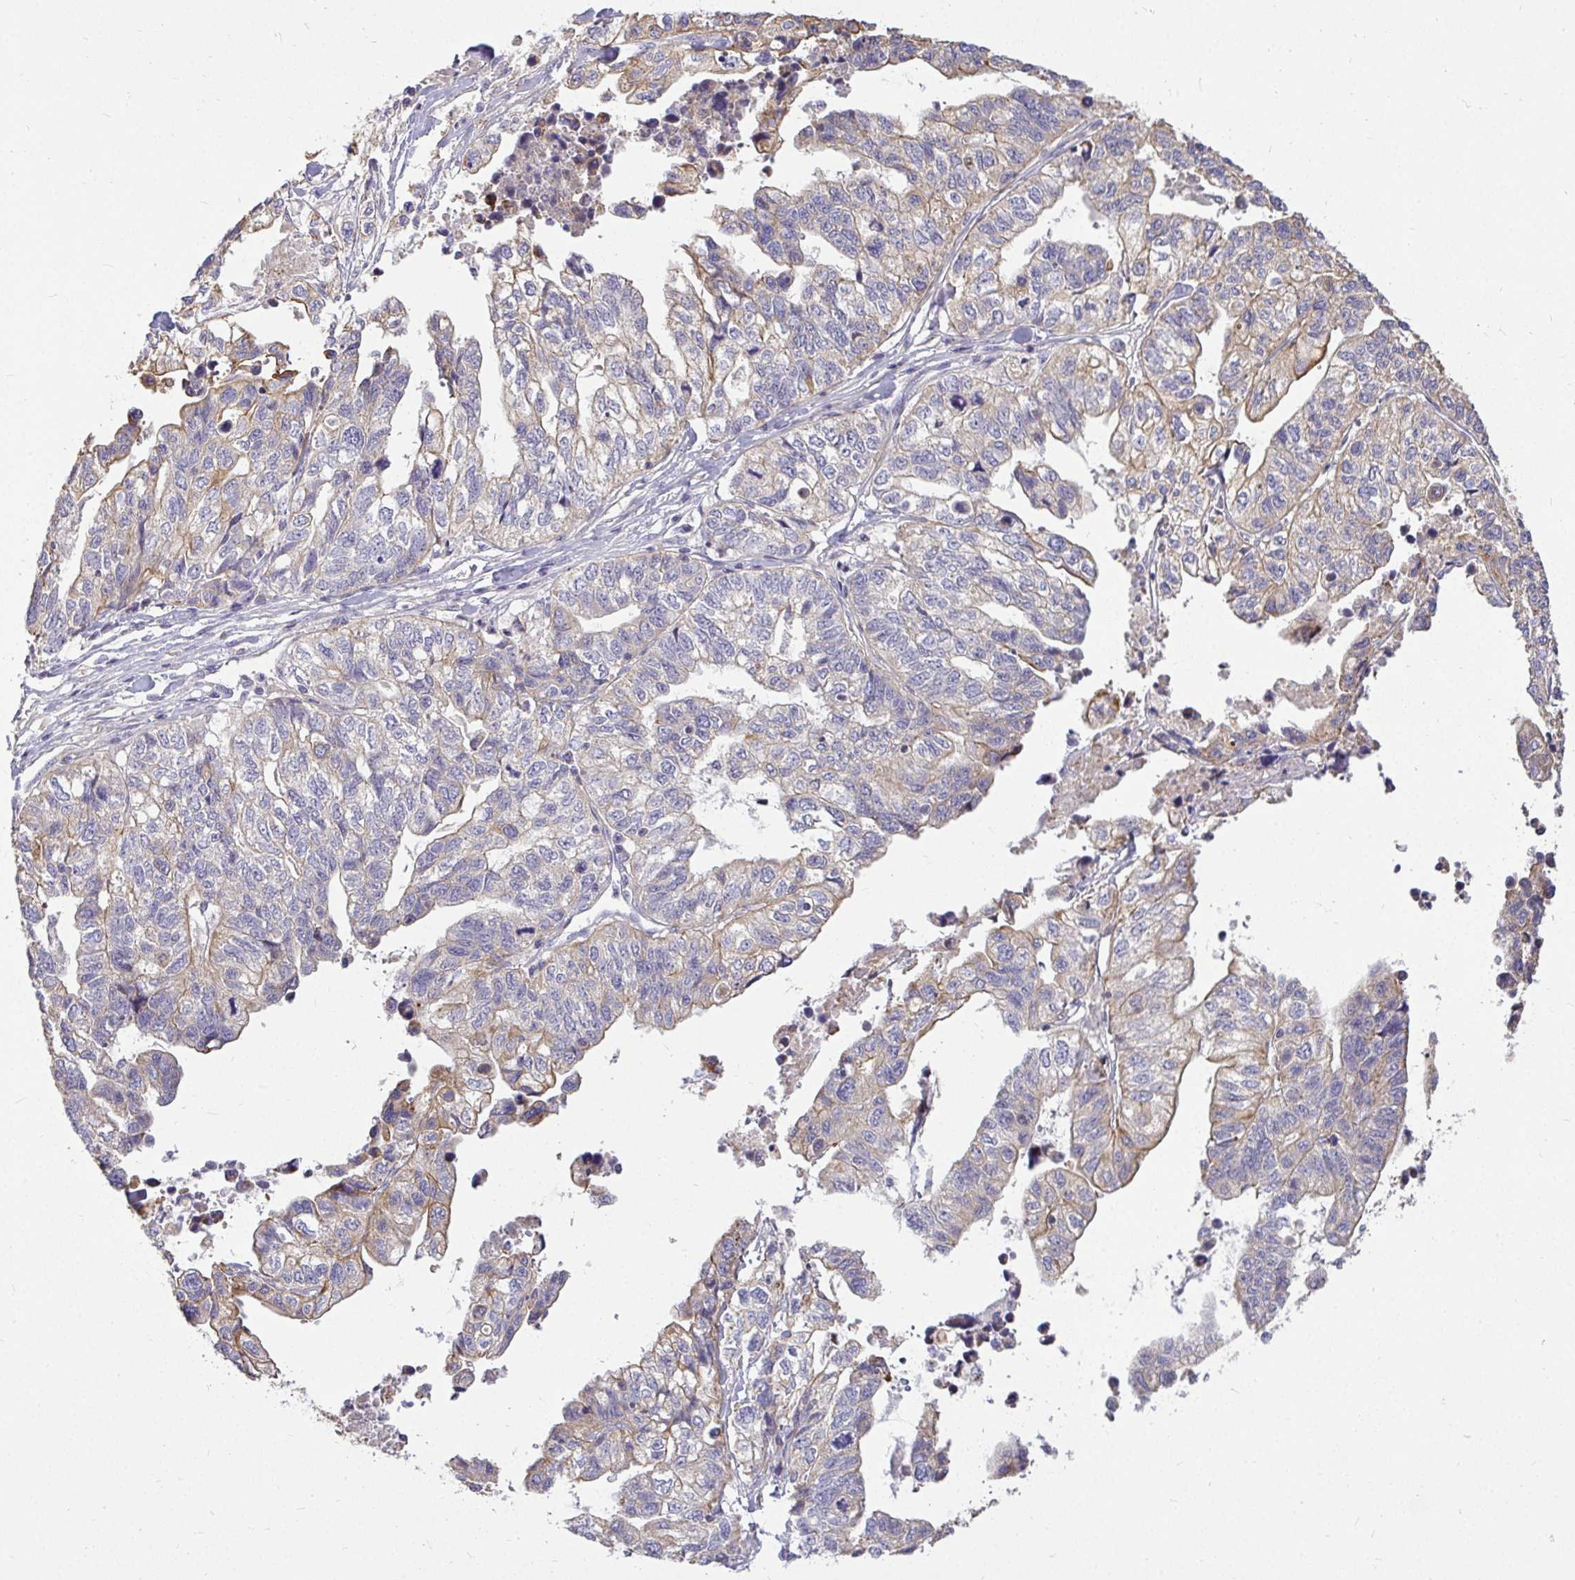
{"staining": {"intensity": "weak", "quantity": ">75%", "location": "cytoplasmic/membranous"}, "tissue": "stomach cancer", "cell_type": "Tumor cells", "image_type": "cancer", "snomed": [{"axis": "morphology", "description": "Adenocarcinoma, NOS"}, {"axis": "topography", "description": "Stomach, upper"}], "caption": "About >75% of tumor cells in stomach cancer (adenocarcinoma) exhibit weak cytoplasmic/membranous protein positivity as visualized by brown immunohistochemical staining.", "gene": "STRIP1", "patient": {"sex": "female", "age": 67}}